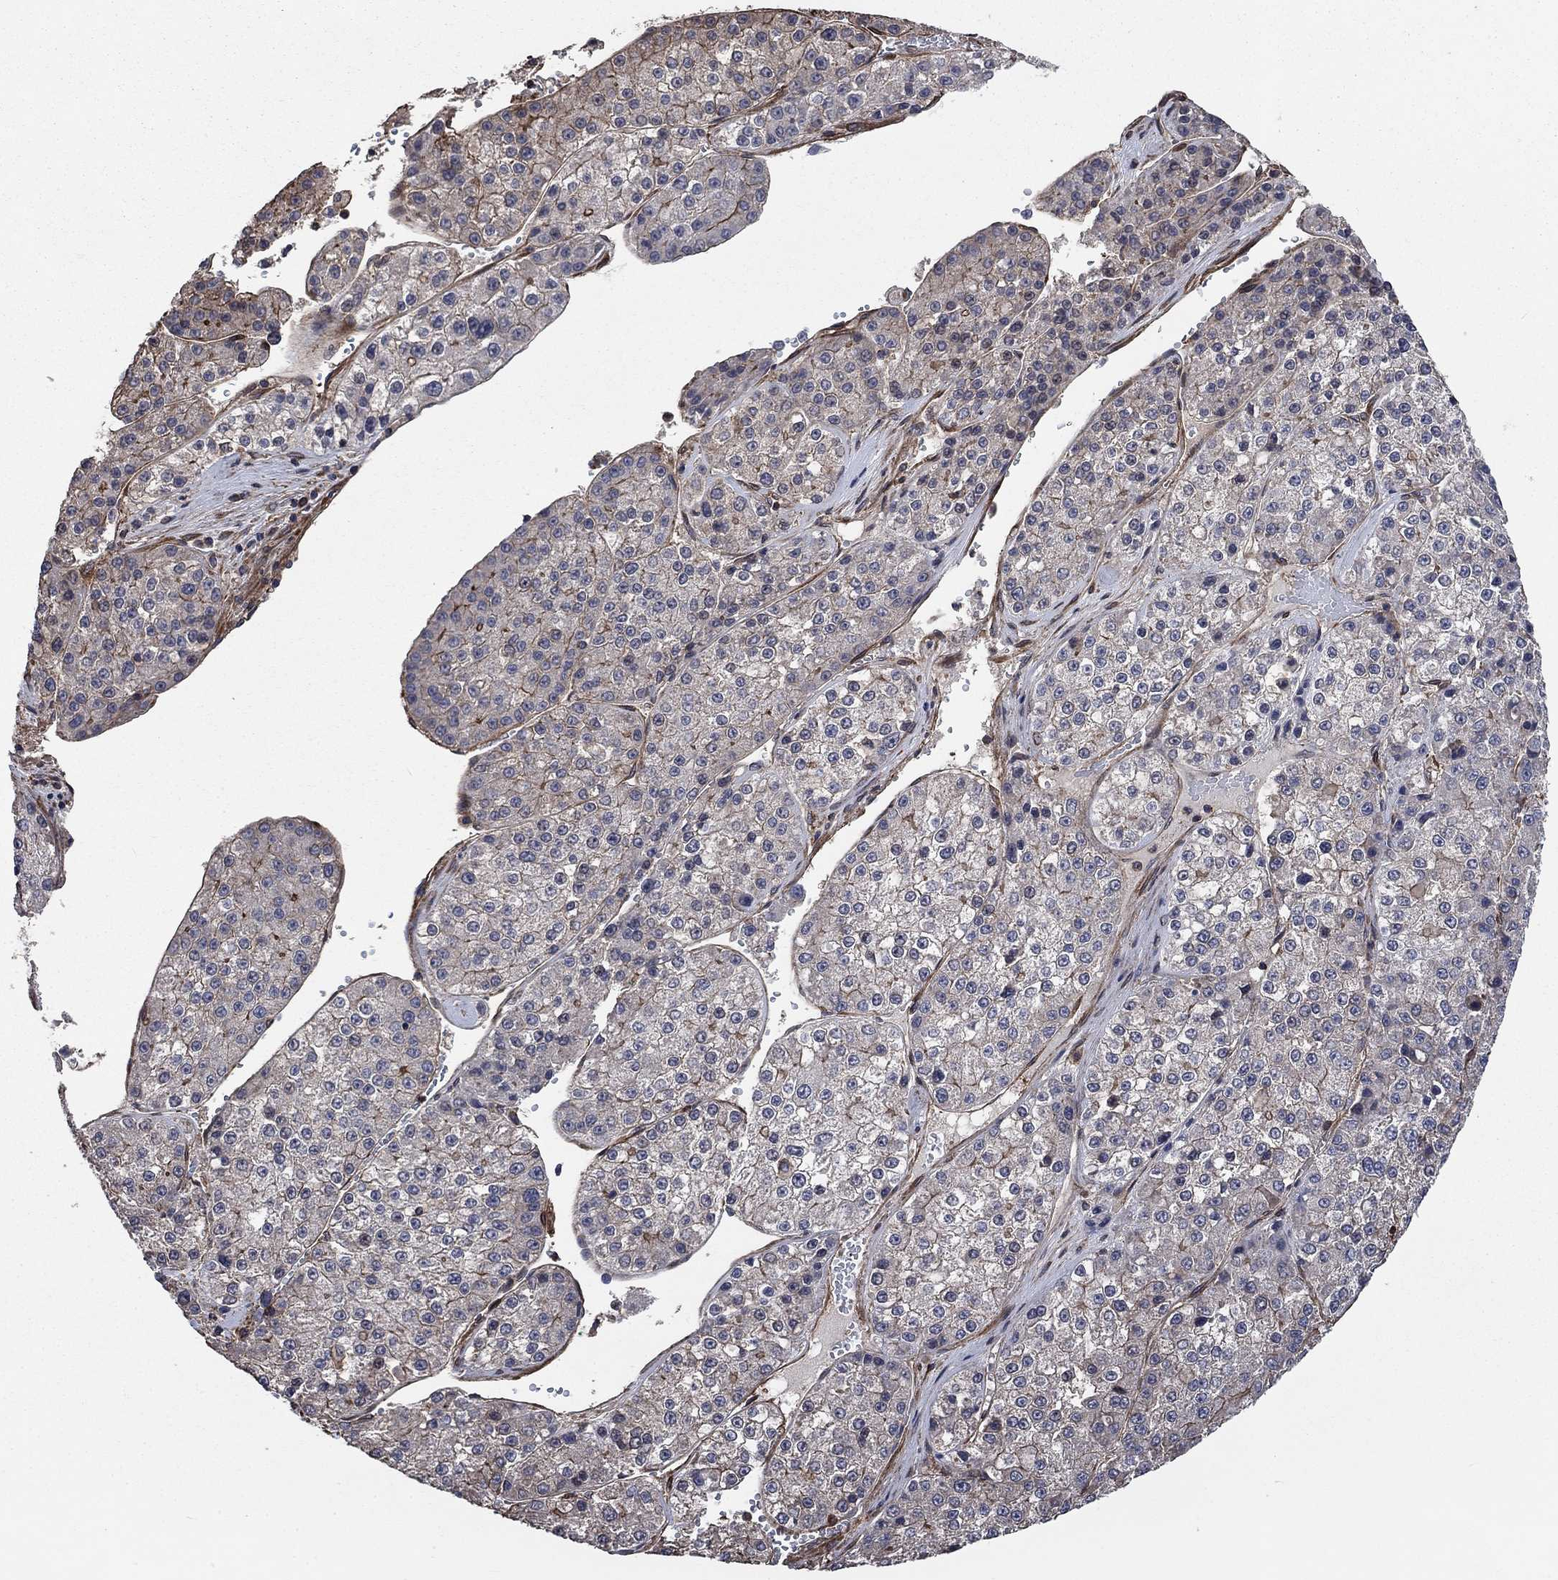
{"staining": {"intensity": "moderate", "quantity": "<25%", "location": "cytoplasmic/membranous"}, "tissue": "liver cancer", "cell_type": "Tumor cells", "image_type": "cancer", "snomed": [{"axis": "morphology", "description": "Carcinoma, Hepatocellular, NOS"}, {"axis": "topography", "description": "Liver"}], "caption": "The photomicrograph exhibits staining of hepatocellular carcinoma (liver), revealing moderate cytoplasmic/membranous protein staining (brown color) within tumor cells. (brown staining indicates protein expression, while blue staining denotes nuclei).", "gene": "PDE3A", "patient": {"sex": "female", "age": 73}}